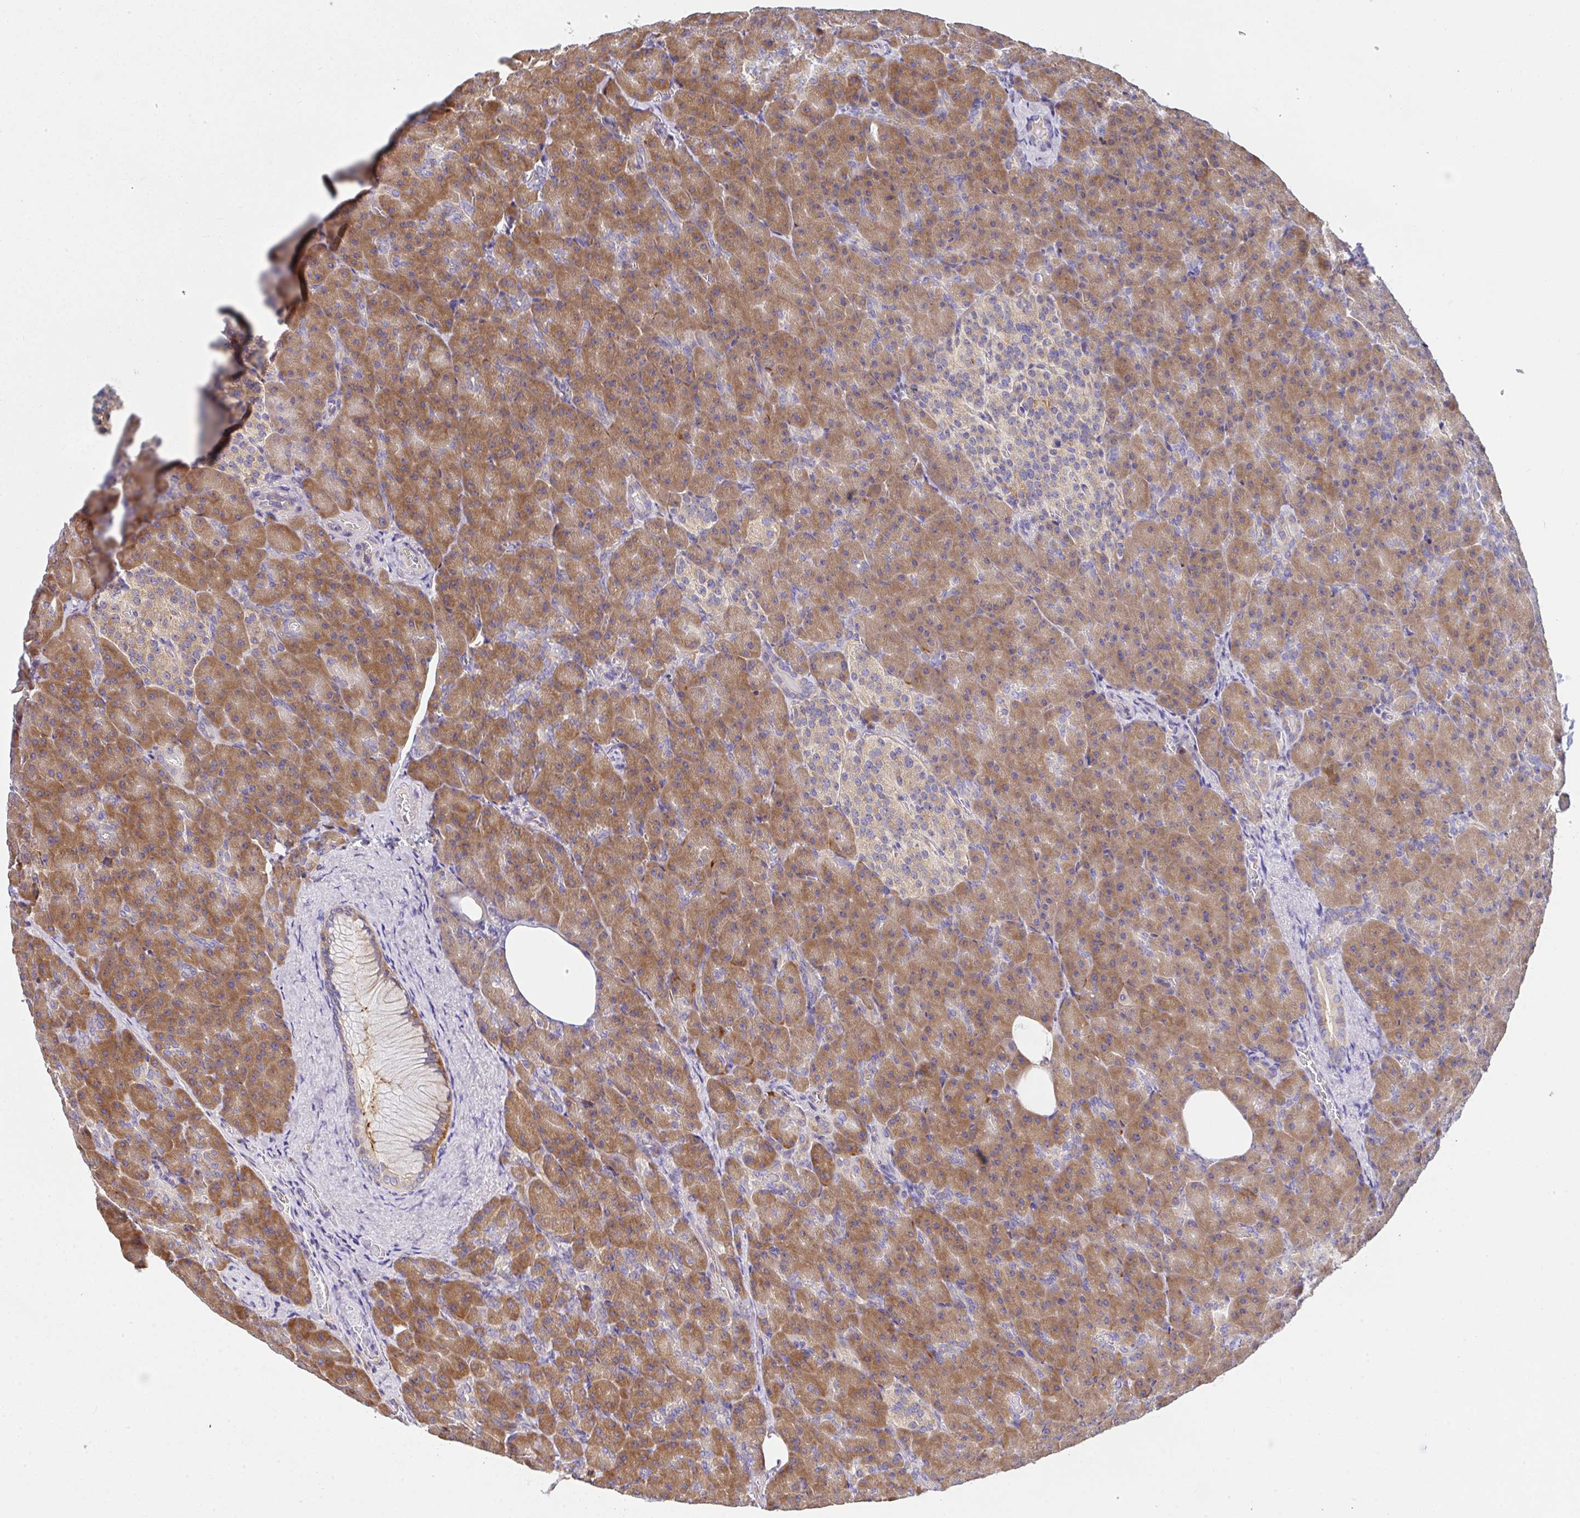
{"staining": {"intensity": "moderate", "quantity": ">75%", "location": "cytoplasmic/membranous"}, "tissue": "pancreas", "cell_type": "Exocrine glandular cells", "image_type": "normal", "snomed": [{"axis": "morphology", "description": "Normal tissue, NOS"}, {"axis": "topography", "description": "Pancreas"}], "caption": "Human pancreas stained for a protein (brown) demonstrates moderate cytoplasmic/membranous positive positivity in about >75% of exocrine glandular cells.", "gene": "GFPT2", "patient": {"sex": "female", "age": 74}}